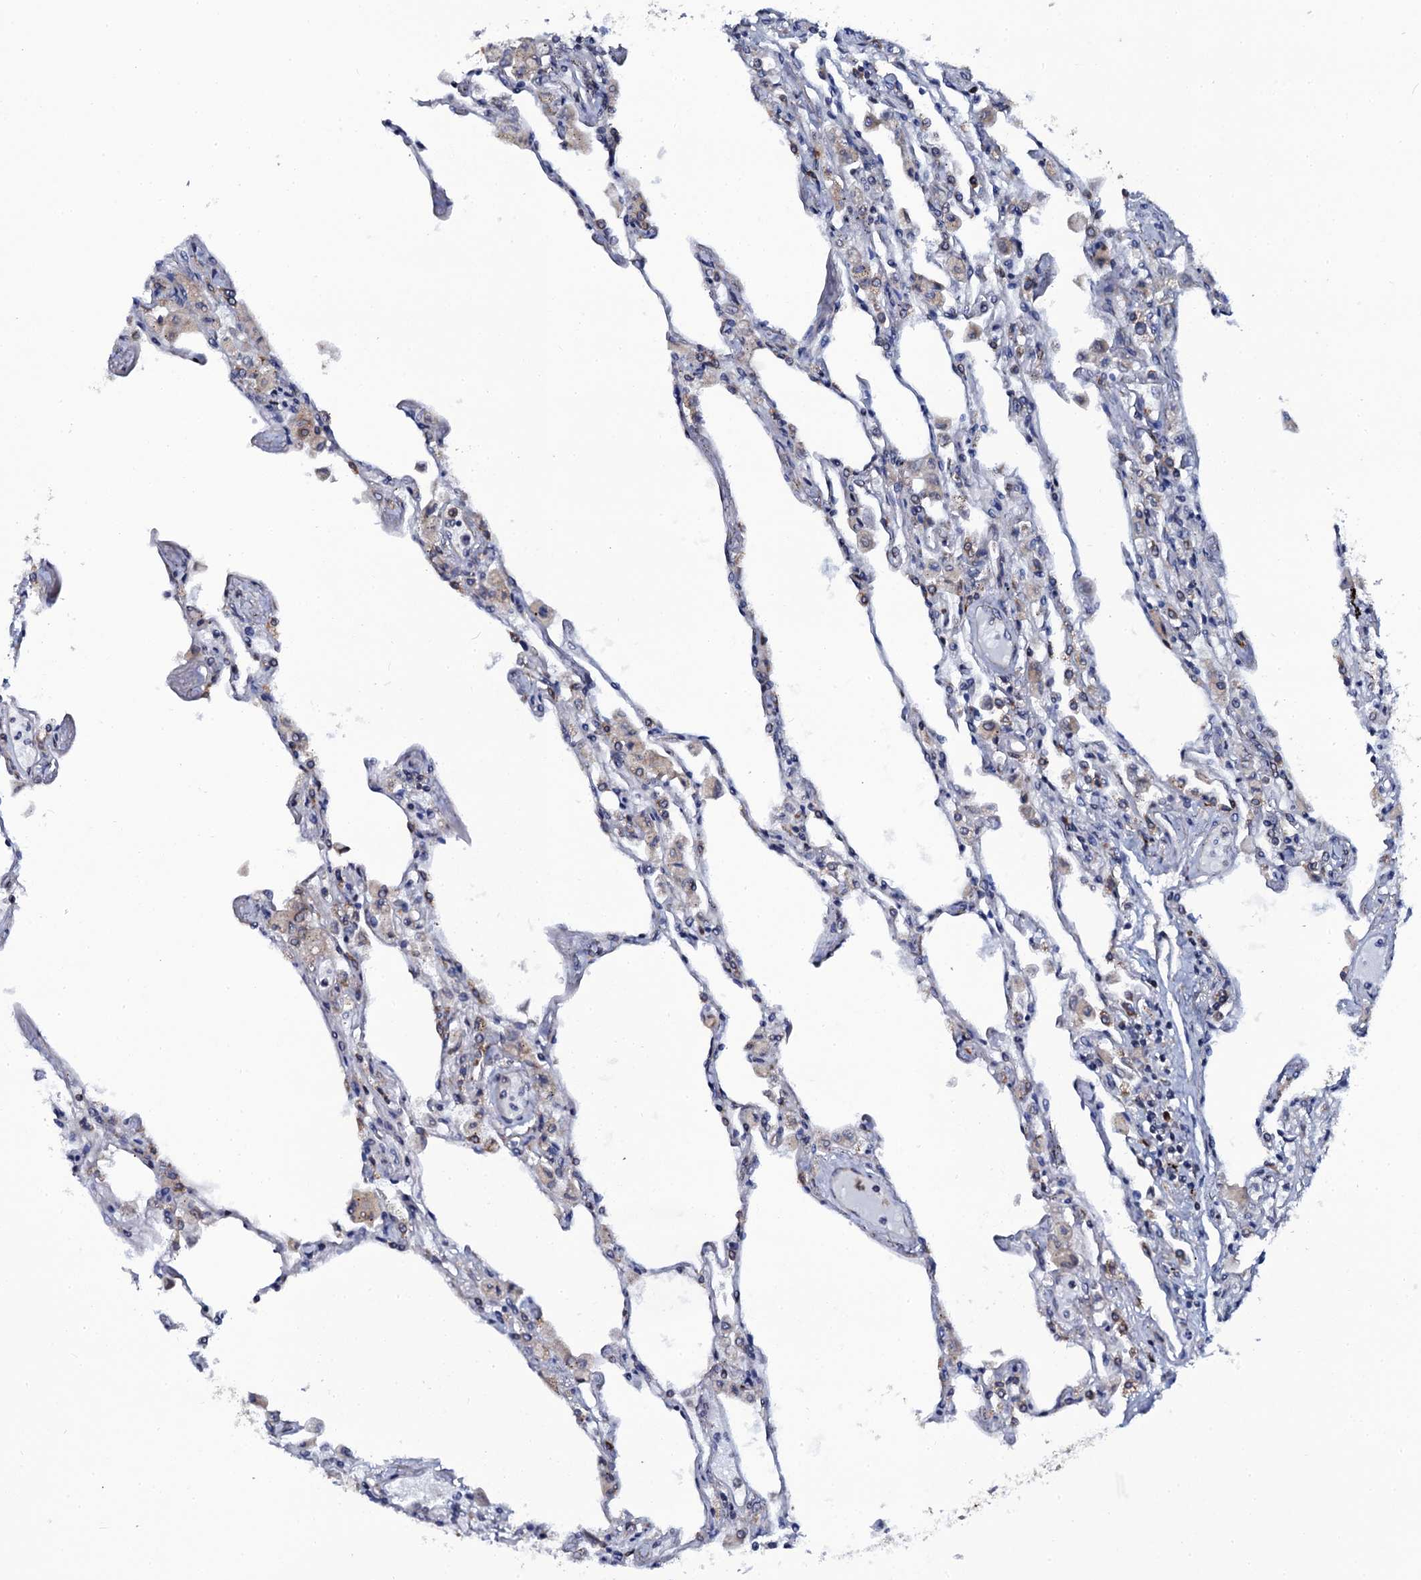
{"staining": {"intensity": "moderate", "quantity": "<25%", "location": "cytoplasmic/membranous"}, "tissue": "lung", "cell_type": "Alveolar cells", "image_type": "normal", "snomed": [{"axis": "morphology", "description": "Normal tissue, NOS"}, {"axis": "topography", "description": "Bronchus"}, {"axis": "topography", "description": "Lung"}], "caption": "Protein analysis of benign lung shows moderate cytoplasmic/membranous expression in approximately <25% of alveolar cells. Using DAB (brown) and hematoxylin (blue) stains, captured at high magnification using brightfield microscopy.", "gene": "SPTY2D1", "patient": {"sex": "female", "age": 49}}